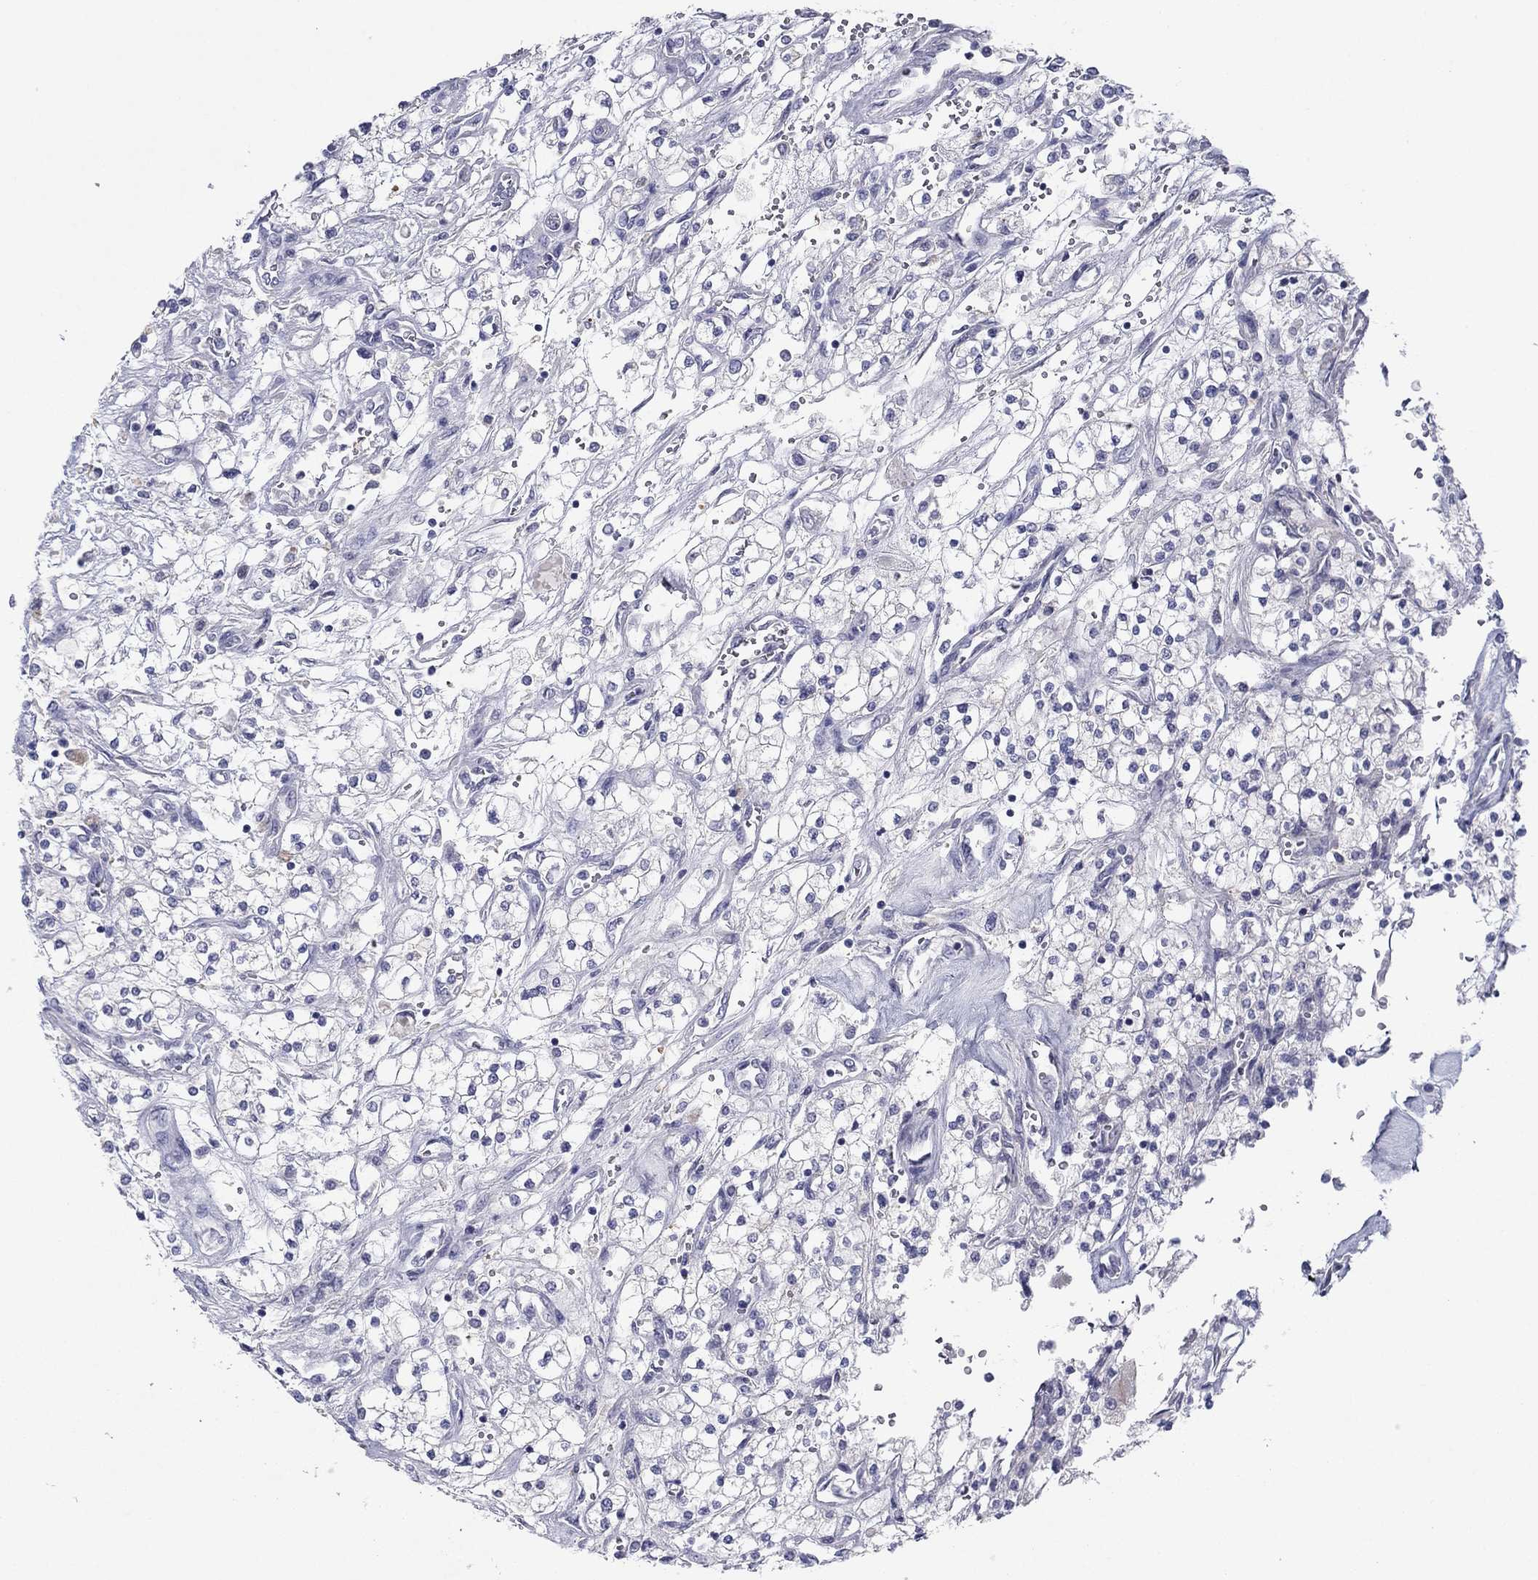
{"staining": {"intensity": "negative", "quantity": "none", "location": "none"}, "tissue": "renal cancer", "cell_type": "Tumor cells", "image_type": "cancer", "snomed": [{"axis": "morphology", "description": "Adenocarcinoma, NOS"}, {"axis": "topography", "description": "Kidney"}], "caption": "A high-resolution histopathology image shows immunohistochemistry (IHC) staining of adenocarcinoma (renal), which reveals no significant staining in tumor cells.", "gene": "PLS1", "patient": {"sex": "male", "age": 80}}